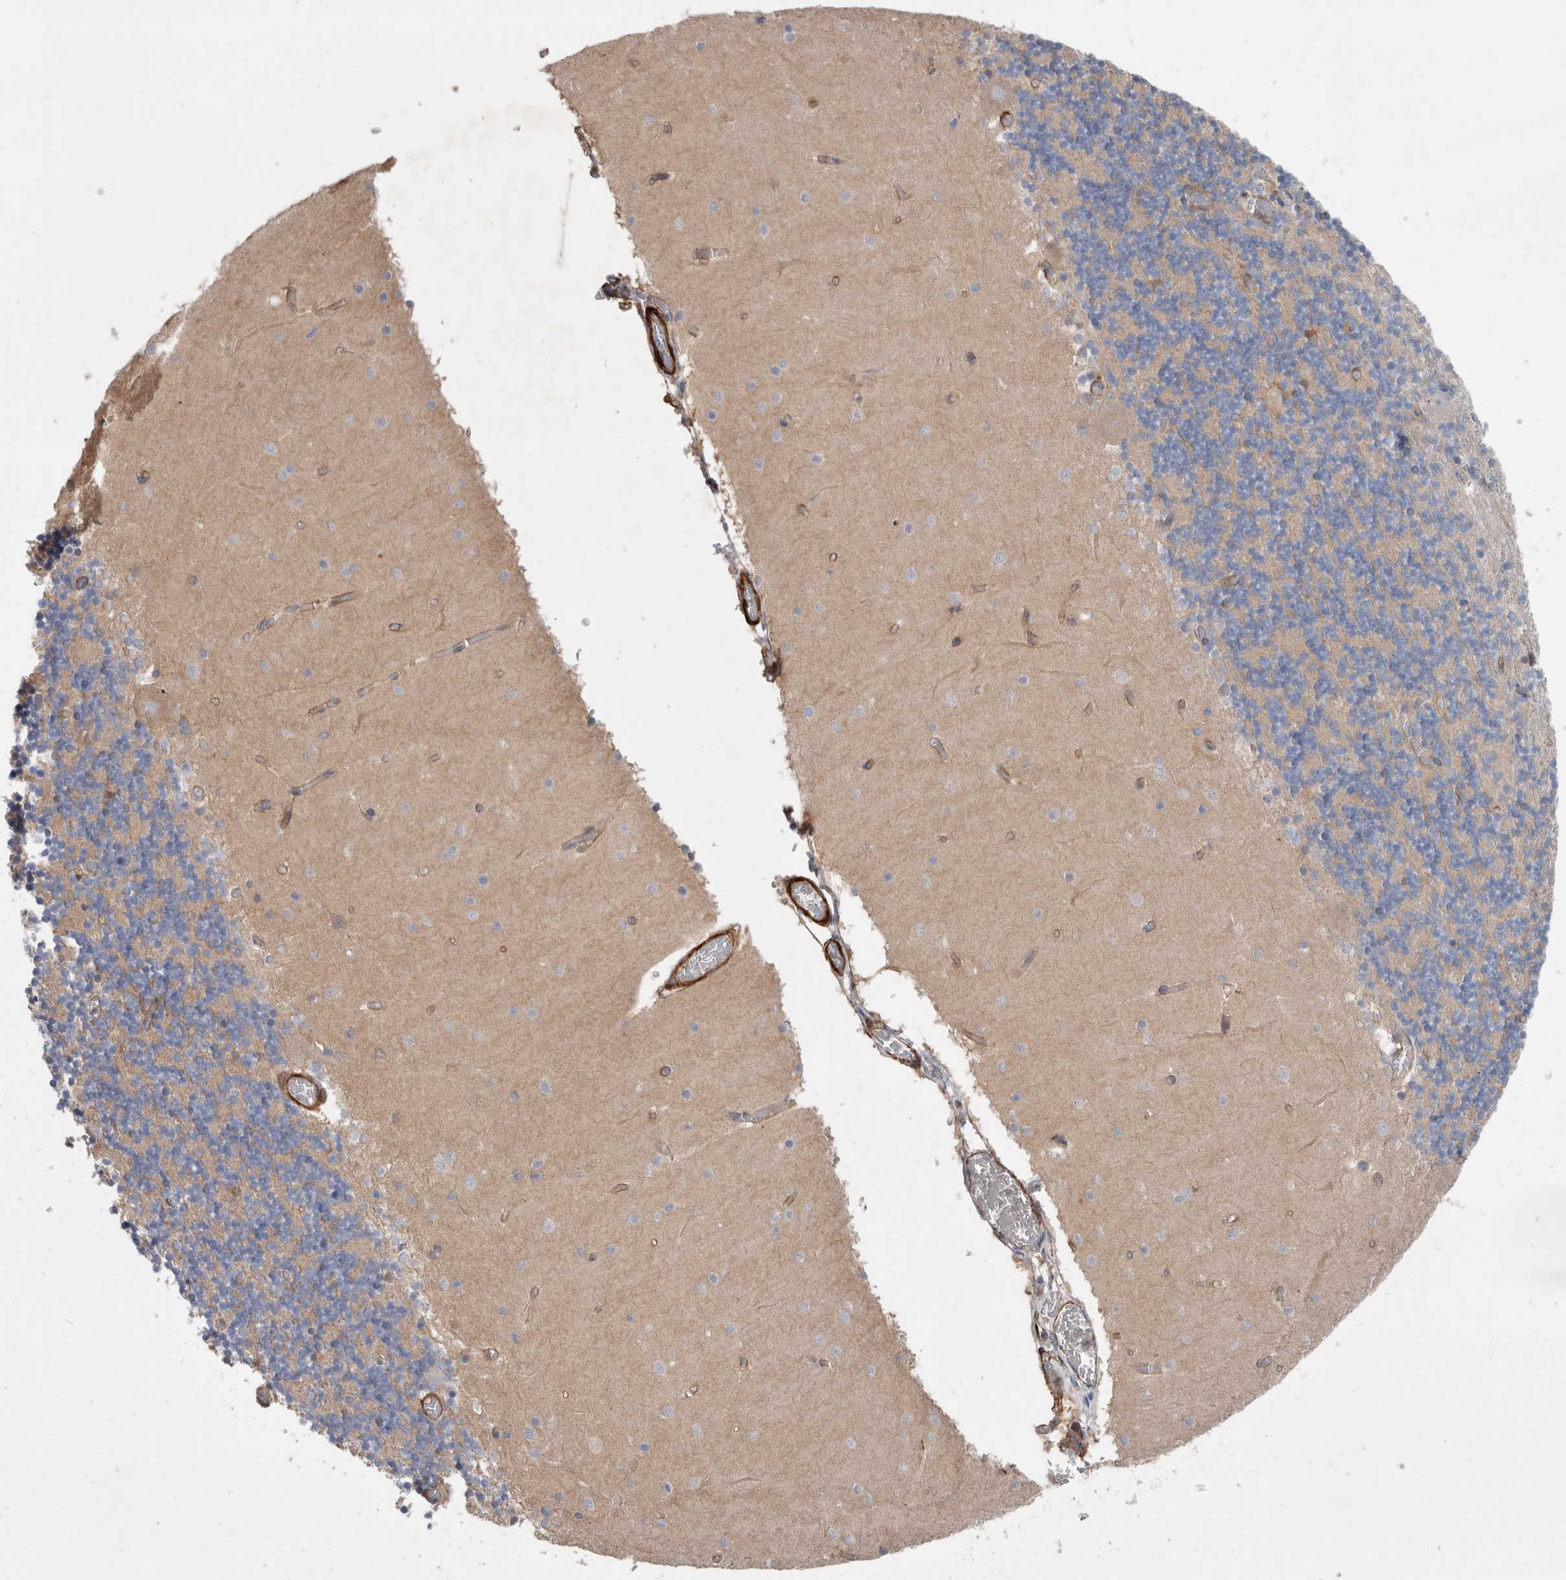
{"staining": {"intensity": "negative", "quantity": "none", "location": "none"}, "tissue": "cerebellum", "cell_type": "Cells in granular layer", "image_type": "normal", "snomed": [{"axis": "morphology", "description": "Normal tissue, NOS"}, {"axis": "topography", "description": "Cerebellum"}], "caption": "Immunohistochemistry (IHC) image of normal cerebellum: cerebellum stained with DAB (3,3'-diaminobenzidine) displays no significant protein staining in cells in granular layer.", "gene": "BCAM", "patient": {"sex": "female", "age": 28}}